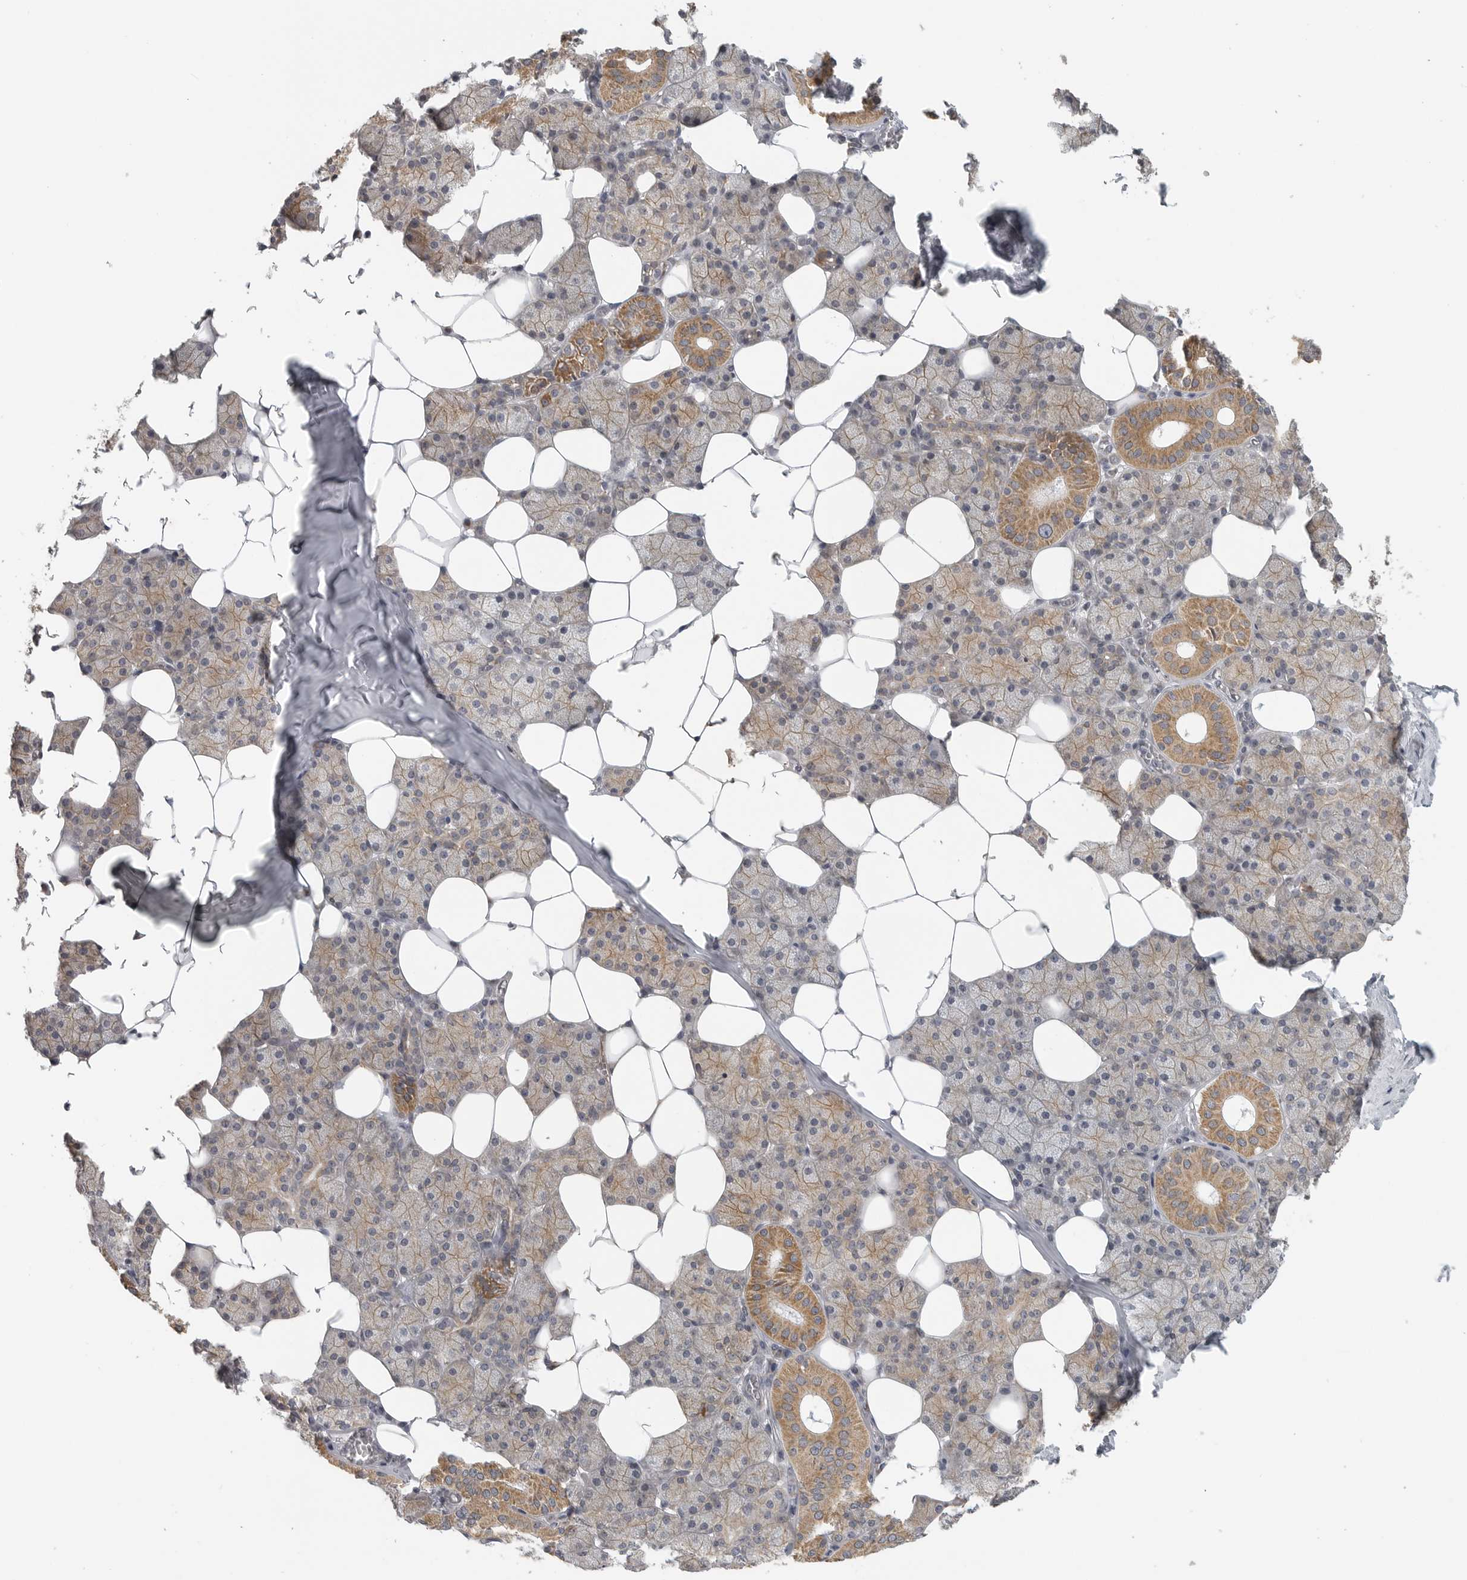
{"staining": {"intensity": "moderate", "quantity": "<25%", "location": "cytoplasmic/membranous"}, "tissue": "salivary gland", "cell_type": "Glandular cells", "image_type": "normal", "snomed": [{"axis": "morphology", "description": "Normal tissue, NOS"}, {"axis": "topography", "description": "Salivary gland"}], "caption": "Brown immunohistochemical staining in normal human salivary gland reveals moderate cytoplasmic/membranous positivity in approximately <25% of glandular cells. Immunohistochemistry (ihc) stains the protein of interest in brown and the nuclei are stained blue.", "gene": "RXFP3", "patient": {"sex": "female", "age": 33}}